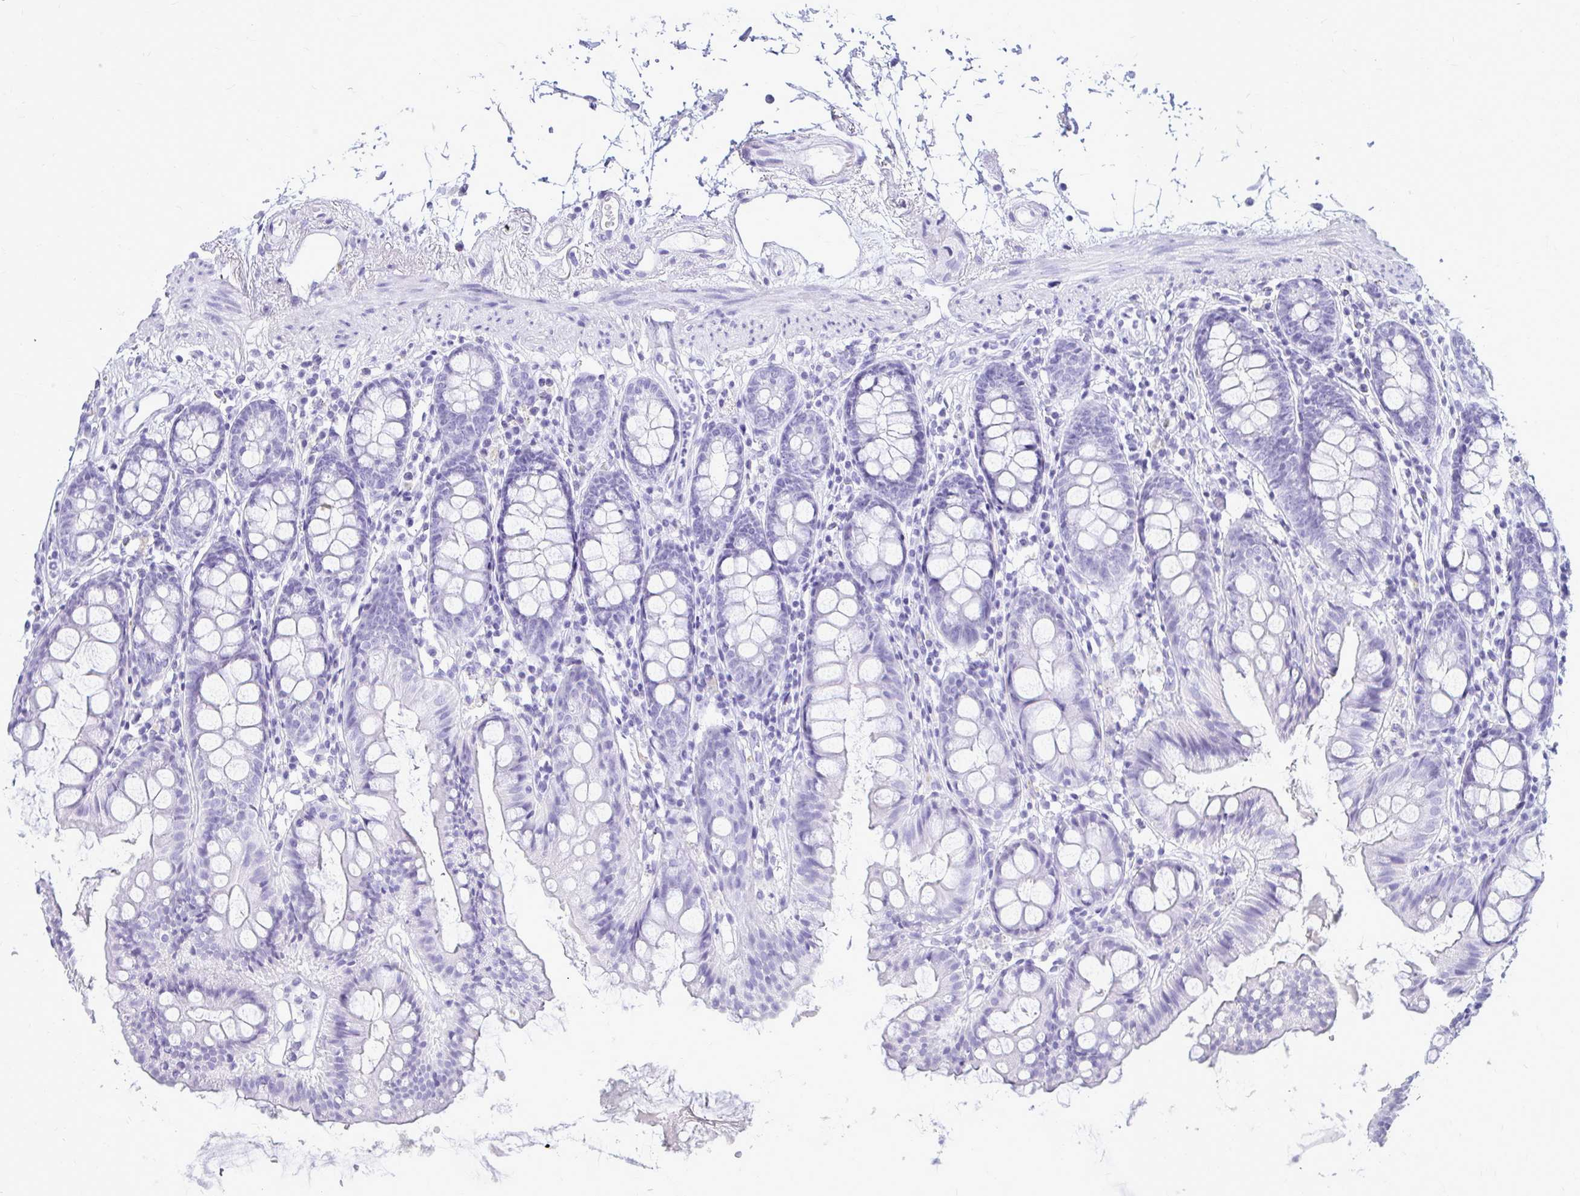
{"staining": {"intensity": "negative", "quantity": "none", "location": "none"}, "tissue": "colon", "cell_type": "Endothelial cells", "image_type": "normal", "snomed": [{"axis": "morphology", "description": "Normal tissue, NOS"}, {"axis": "topography", "description": "Colon"}], "caption": "Immunohistochemistry histopathology image of benign colon: colon stained with DAB (3,3'-diaminobenzidine) demonstrates no significant protein staining in endothelial cells.", "gene": "OR10R2", "patient": {"sex": "female", "age": 84}}